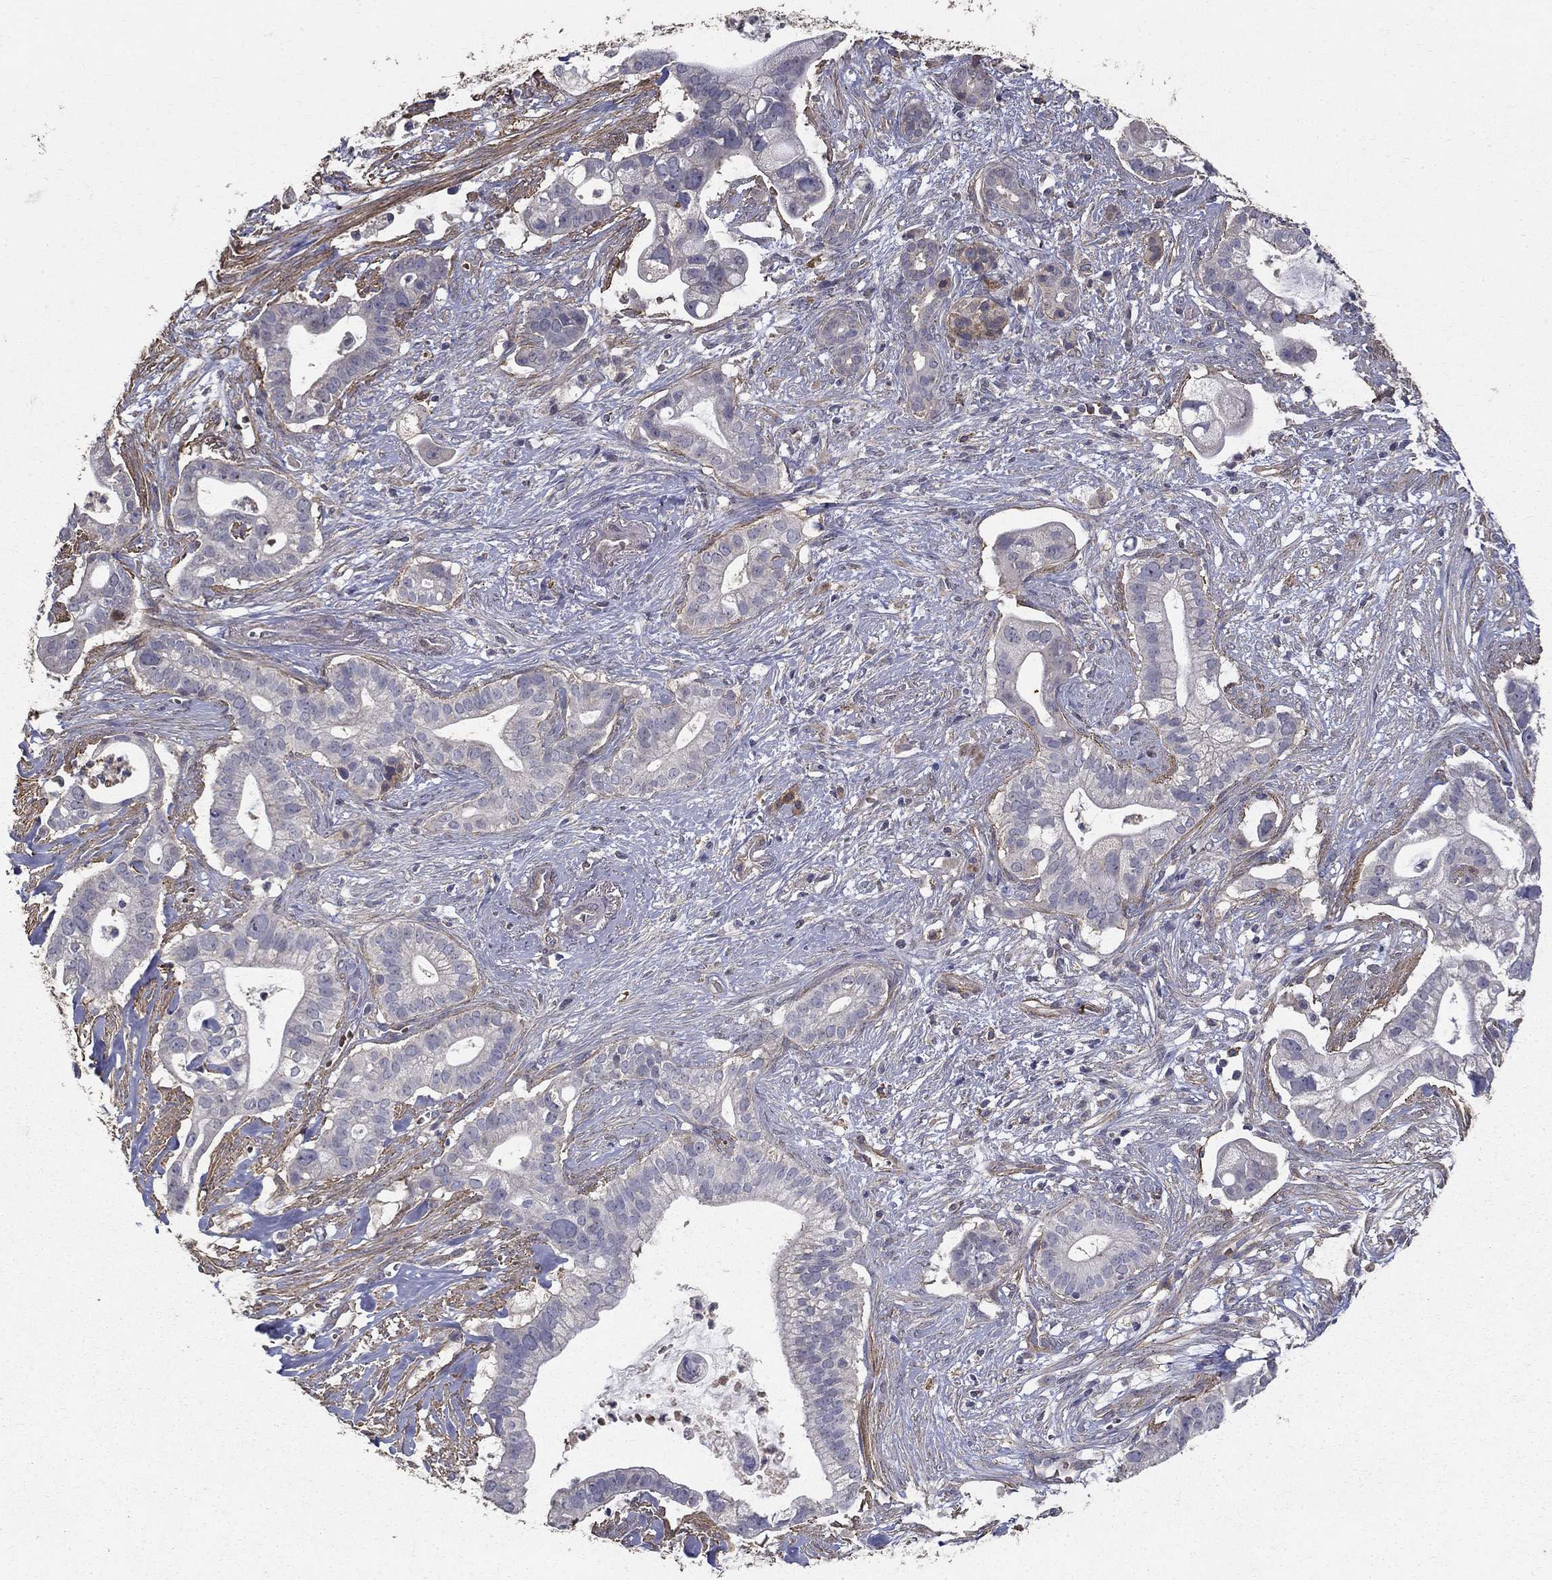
{"staining": {"intensity": "negative", "quantity": "none", "location": "none"}, "tissue": "pancreatic cancer", "cell_type": "Tumor cells", "image_type": "cancer", "snomed": [{"axis": "morphology", "description": "Adenocarcinoma, NOS"}, {"axis": "topography", "description": "Pancreas"}], "caption": "Photomicrograph shows no significant protein expression in tumor cells of pancreatic cancer.", "gene": "MPP2", "patient": {"sex": "male", "age": 61}}